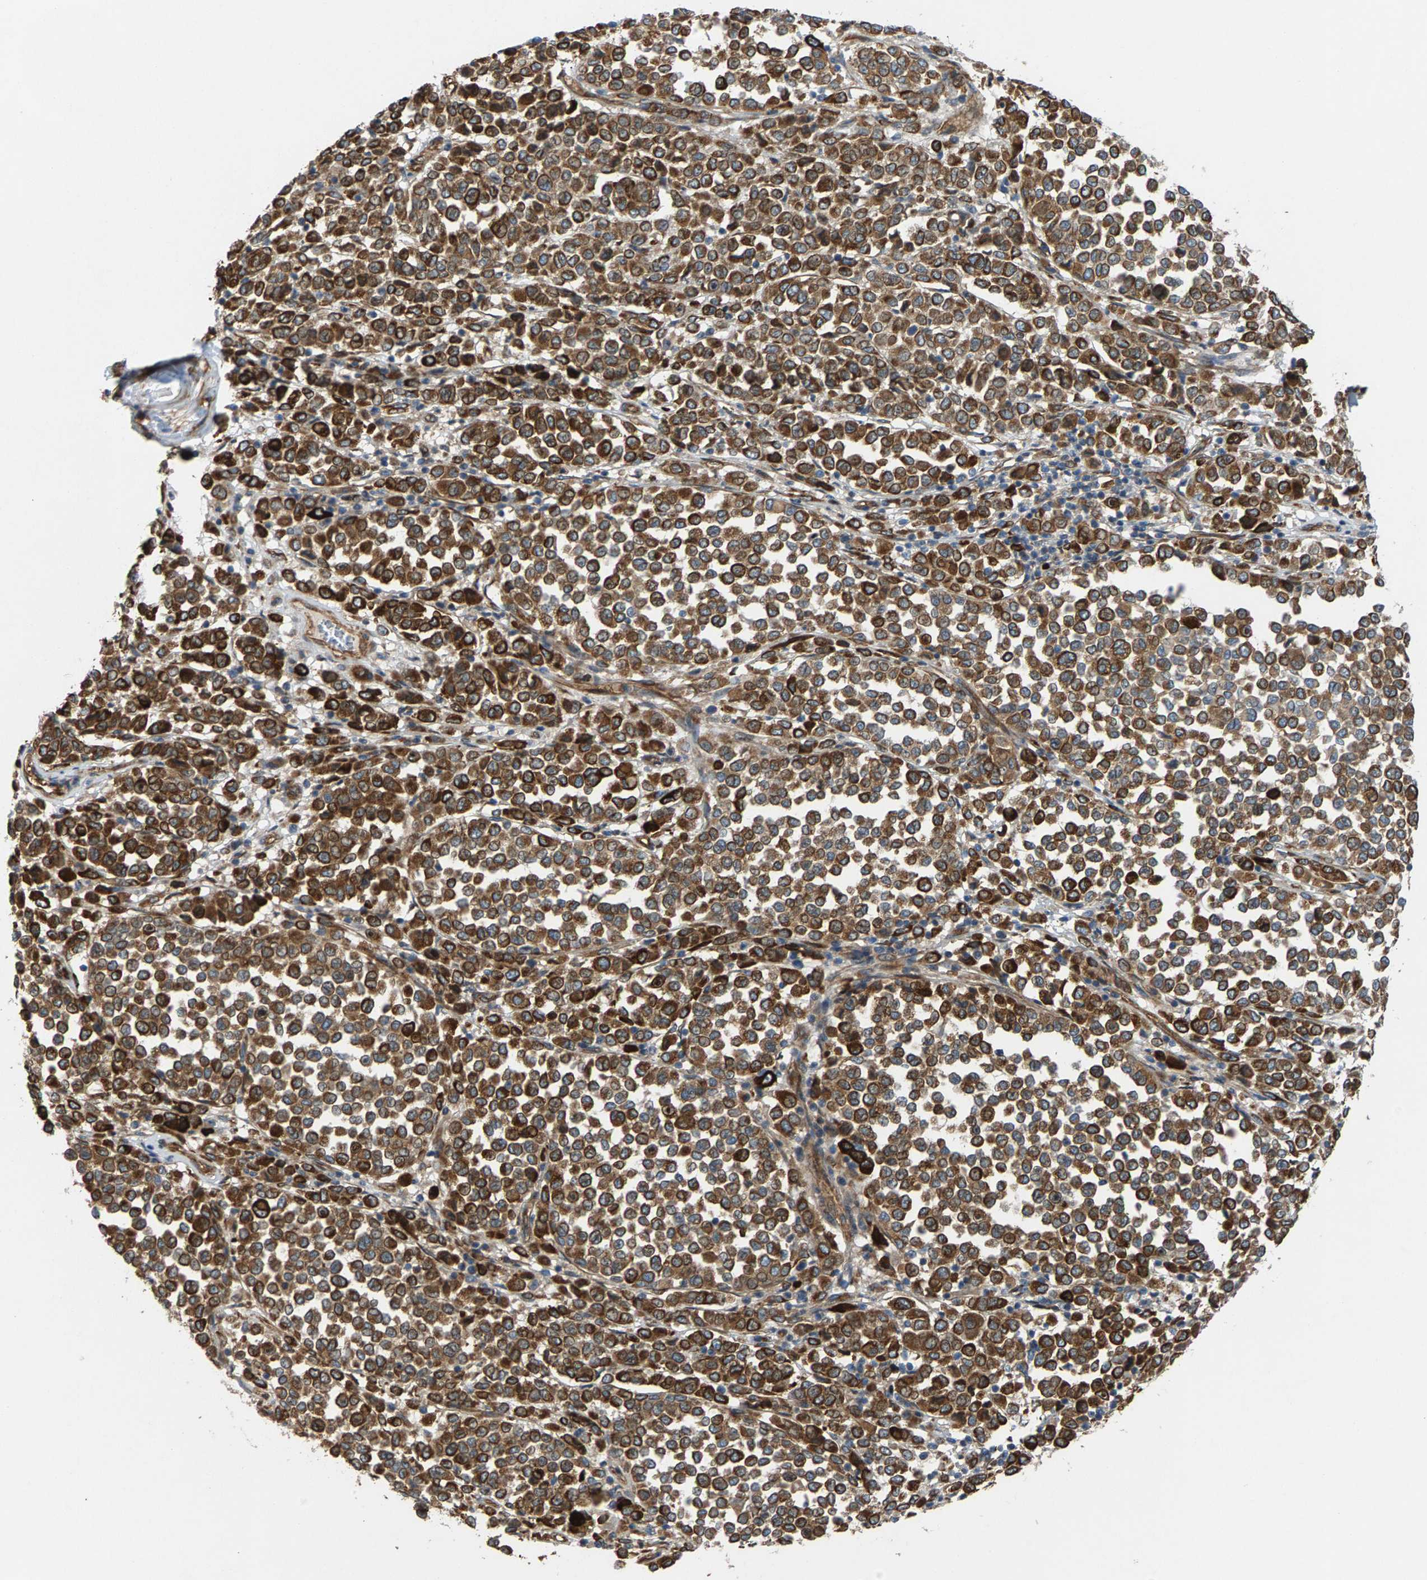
{"staining": {"intensity": "strong", "quantity": ">75%", "location": "cytoplasmic/membranous"}, "tissue": "melanoma", "cell_type": "Tumor cells", "image_type": "cancer", "snomed": [{"axis": "morphology", "description": "Malignant melanoma, Metastatic site"}, {"axis": "topography", "description": "Pancreas"}], "caption": "Strong cytoplasmic/membranous expression is appreciated in approximately >75% of tumor cells in melanoma.", "gene": "PDCL", "patient": {"sex": "female", "age": 30}}